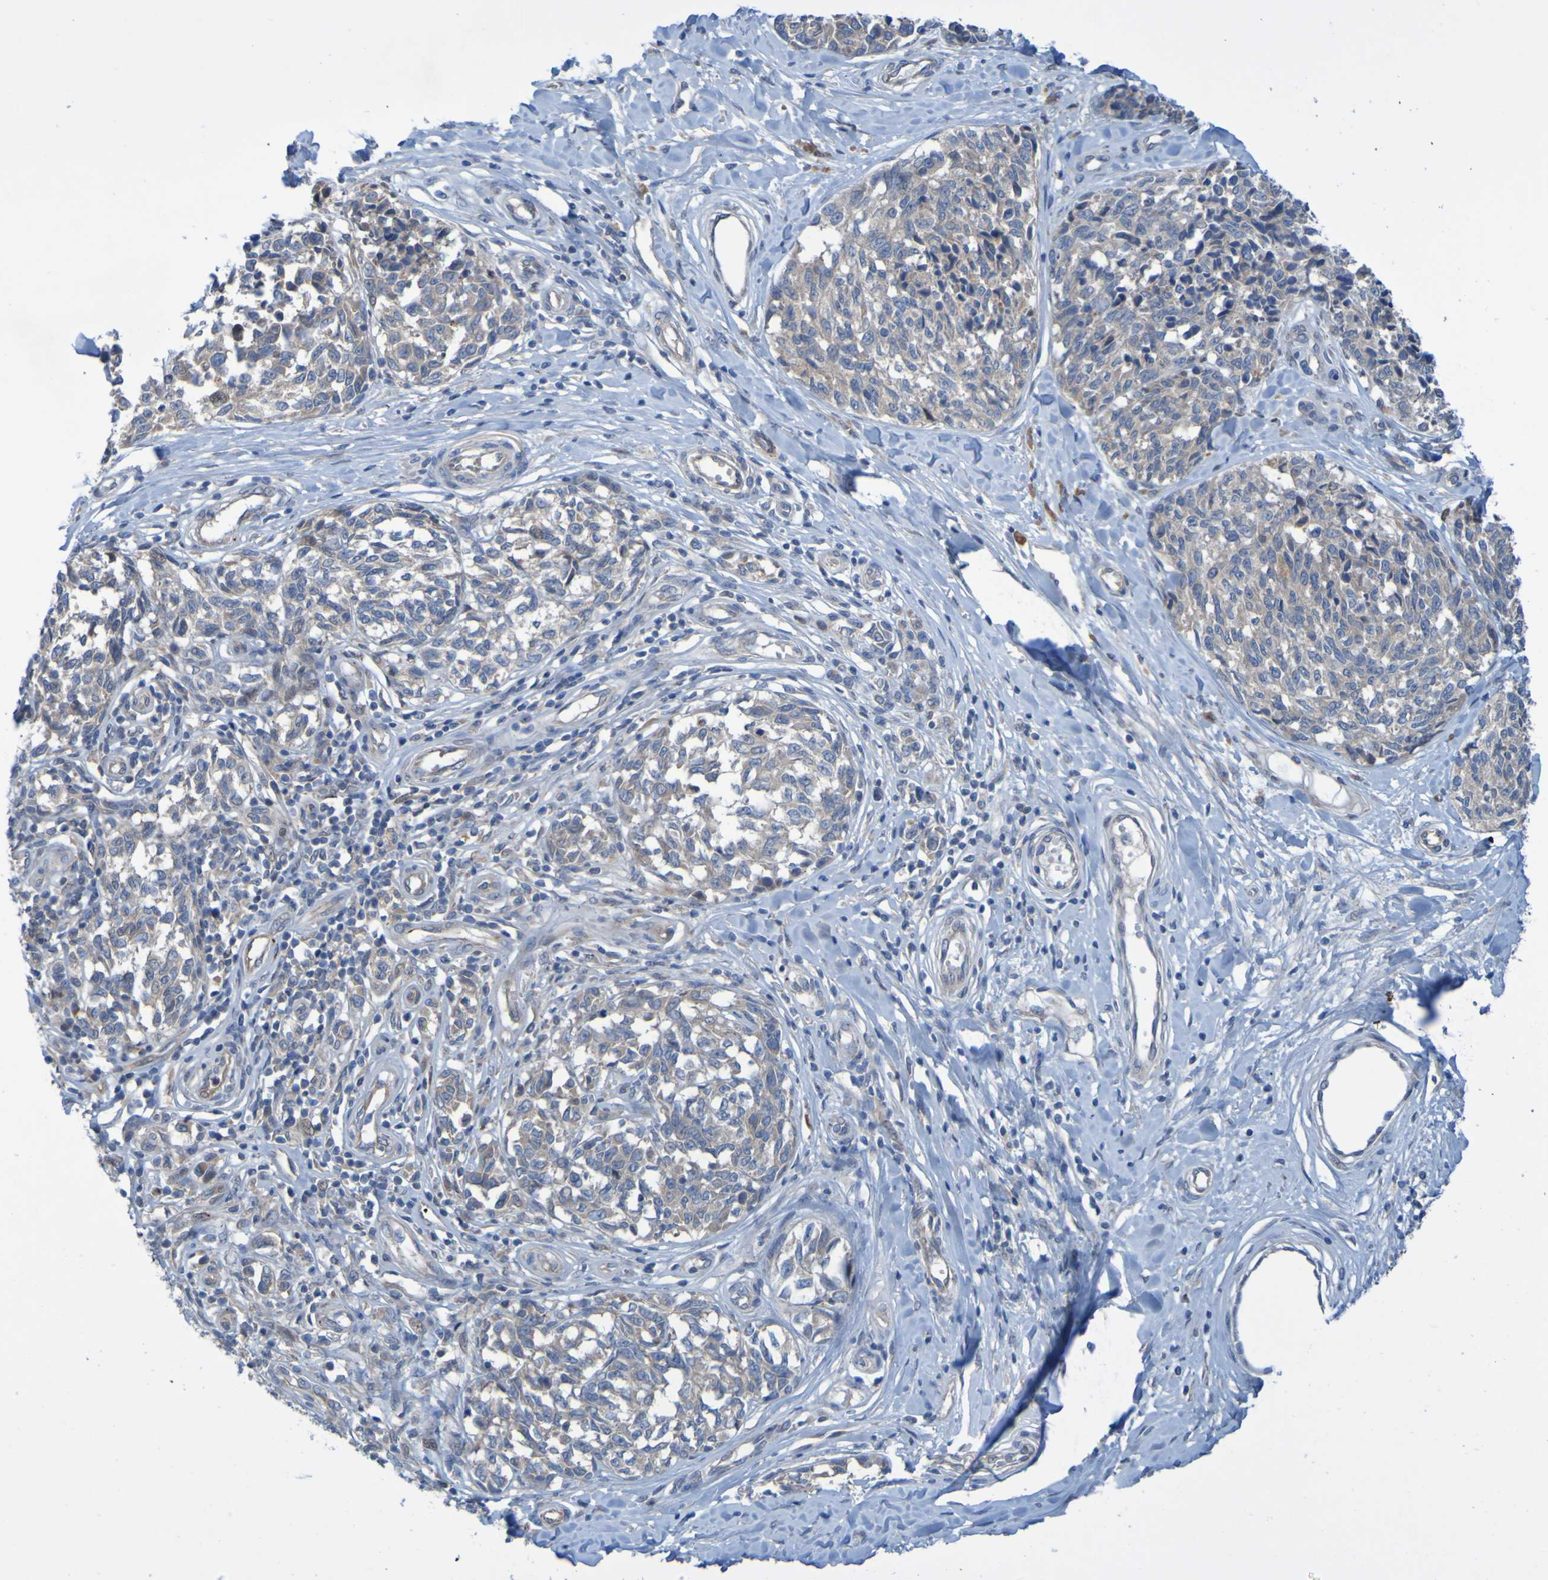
{"staining": {"intensity": "weak", "quantity": "<25%", "location": "cytoplasmic/membranous"}, "tissue": "melanoma", "cell_type": "Tumor cells", "image_type": "cancer", "snomed": [{"axis": "morphology", "description": "Malignant melanoma, NOS"}, {"axis": "topography", "description": "Skin"}], "caption": "Immunohistochemistry image of malignant melanoma stained for a protein (brown), which shows no positivity in tumor cells.", "gene": "NPRL3", "patient": {"sex": "female", "age": 64}}